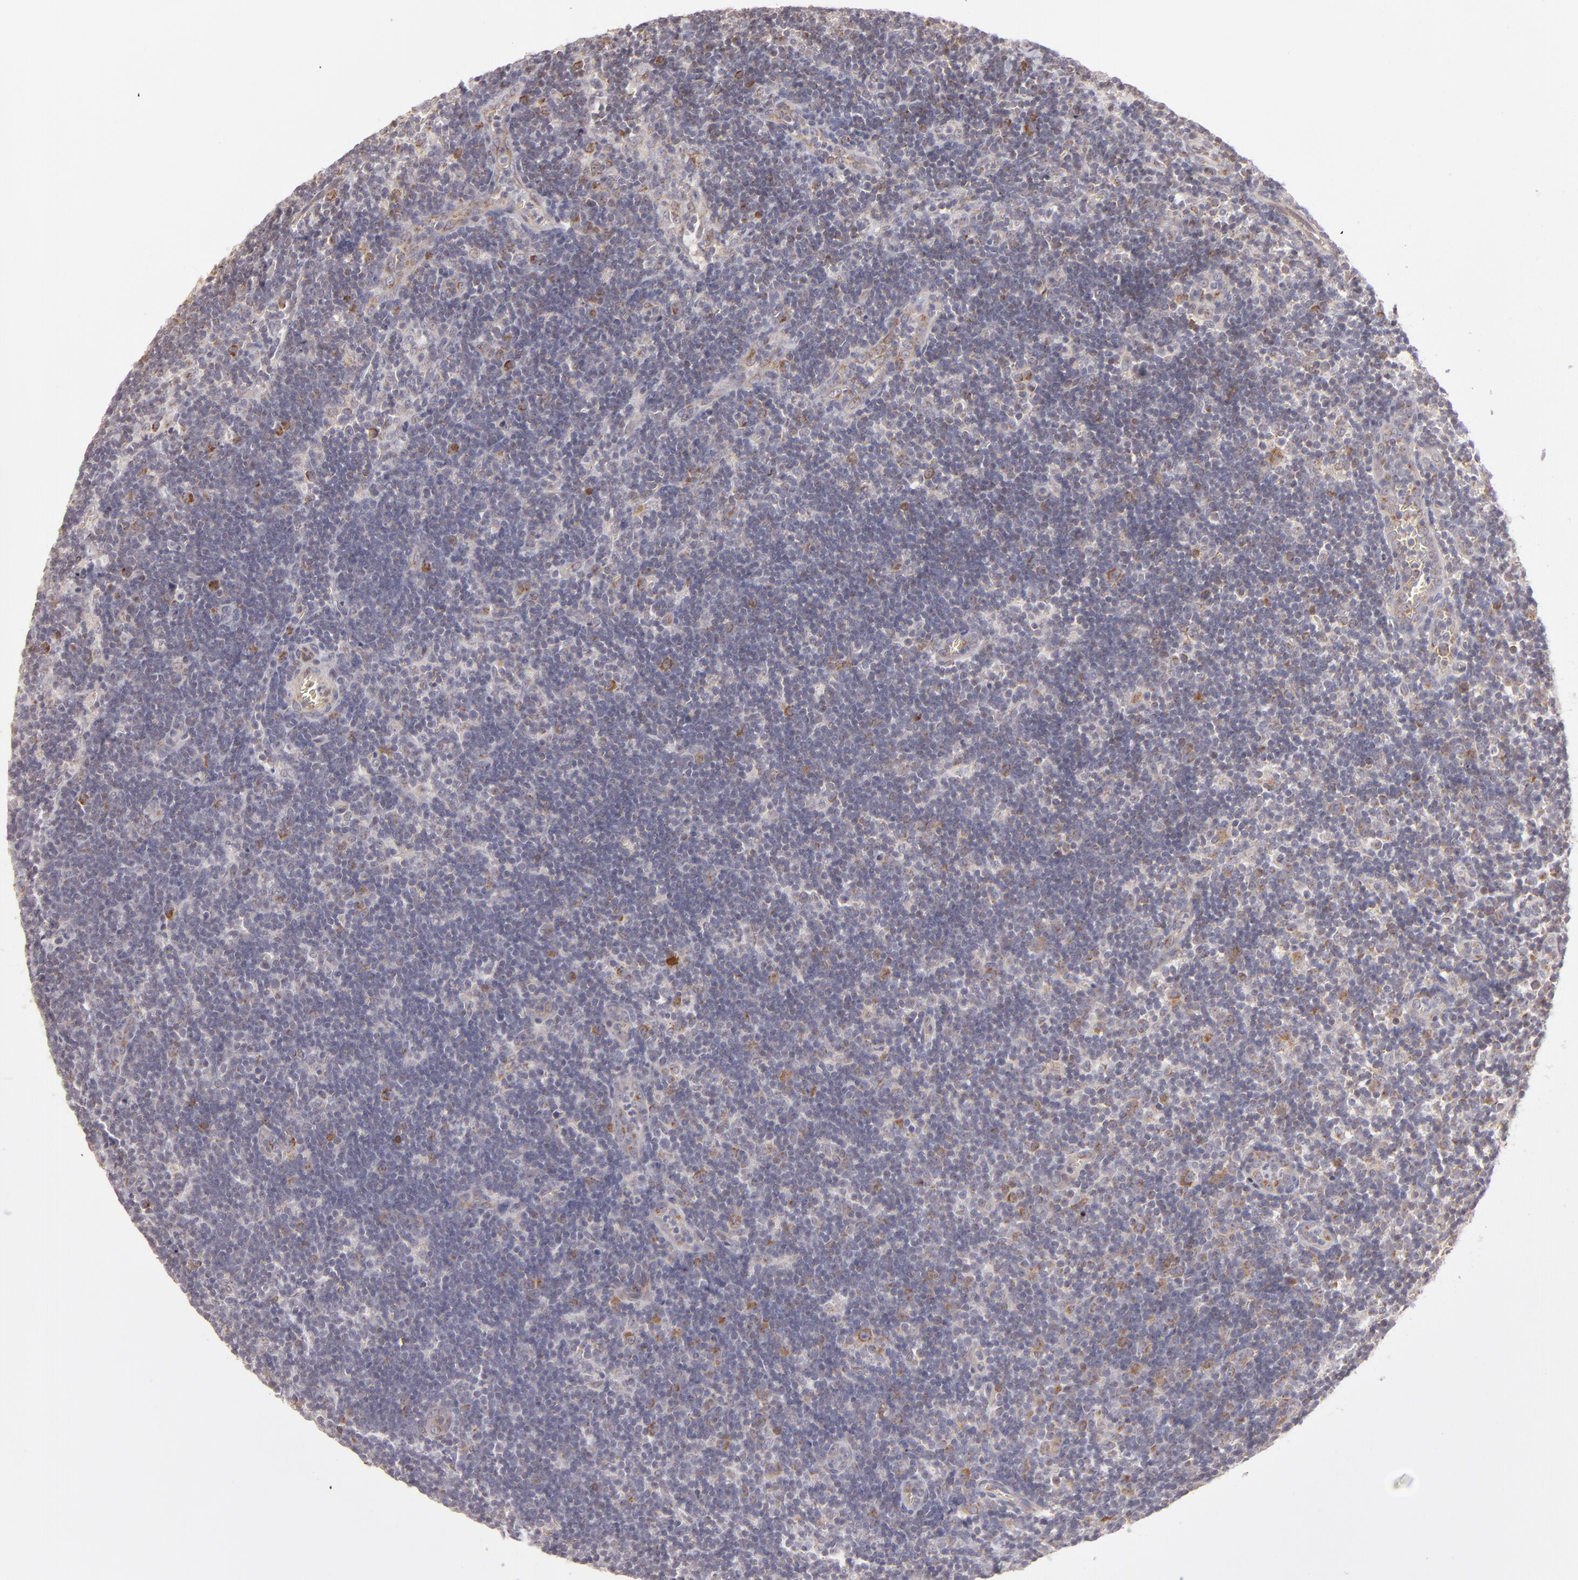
{"staining": {"intensity": "moderate", "quantity": "<25%", "location": "cytoplasmic/membranous"}, "tissue": "lymph node", "cell_type": "Non-germinal center cells", "image_type": "normal", "snomed": [{"axis": "morphology", "description": "Normal tissue, NOS"}, {"axis": "morphology", "description": "Inflammation, NOS"}, {"axis": "topography", "description": "Lymph node"}, {"axis": "topography", "description": "Salivary gland"}], "caption": "Immunohistochemical staining of unremarkable lymph node reveals <25% levels of moderate cytoplasmic/membranous protein positivity in about <25% of non-germinal center cells.", "gene": "SH2D4A", "patient": {"sex": "male", "age": 3}}